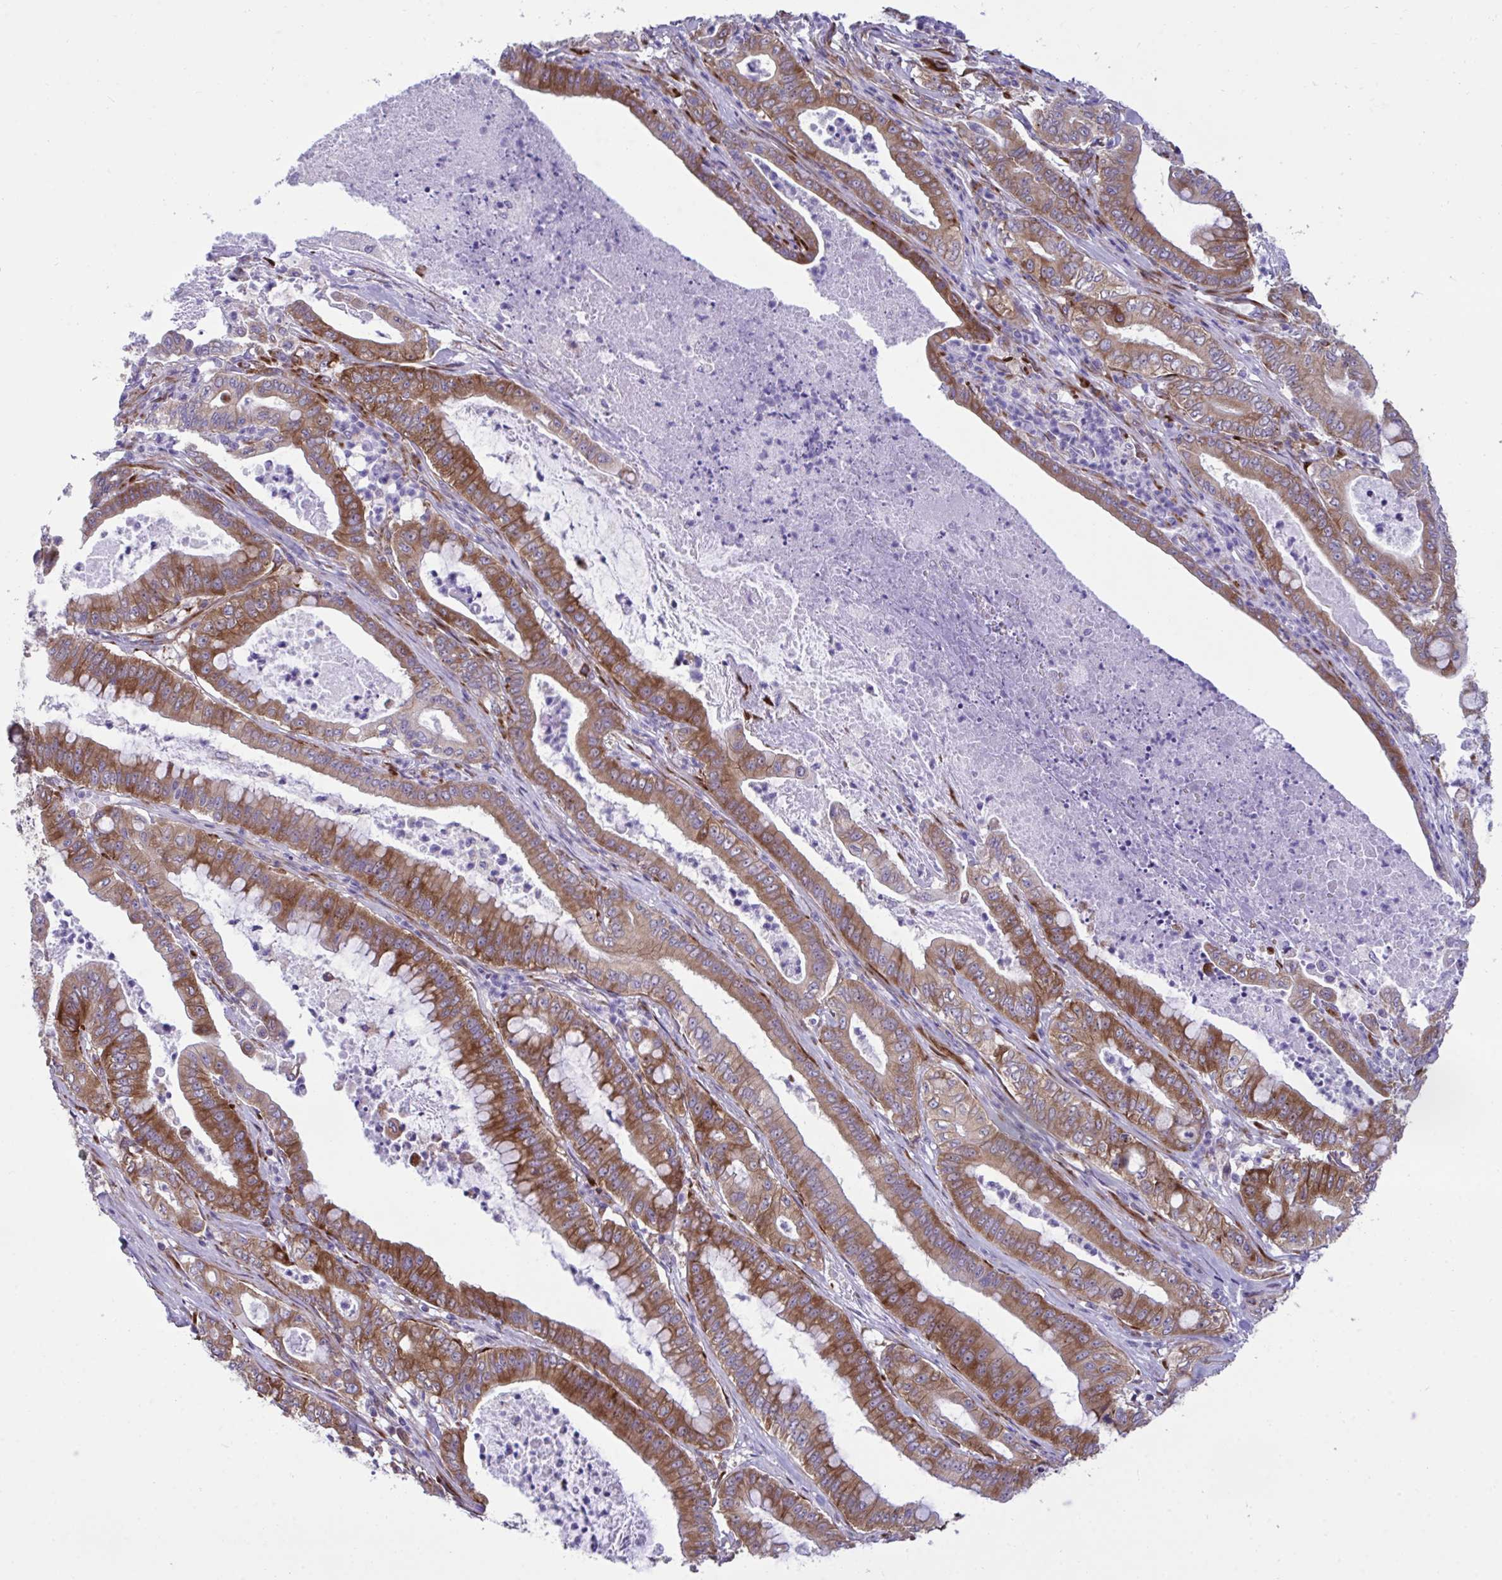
{"staining": {"intensity": "strong", "quantity": ">75%", "location": "cytoplasmic/membranous"}, "tissue": "pancreatic cancer", "cell_type": "Tumor cells", "image_type": "cancer", "snomed": [{"axis": "morphology", "description": "Adenocarcinoma, NOS"}, {"axis": "topography", "description": "Pancreas"}], "caption": "Immunohistochemical staining of adenocarcinoma (pancreatic) exhibits high levels of strong cytoplasmic/membranous positivity in approximately >75% of tumor cells. The staining was performed using DAB to visualize the protein expression in brown, while the nuclei were stained in blue with hematoxylin (Magnification: 20x).", "gene": "RPS15", "patient": {"sex": "male", "age": 71}}